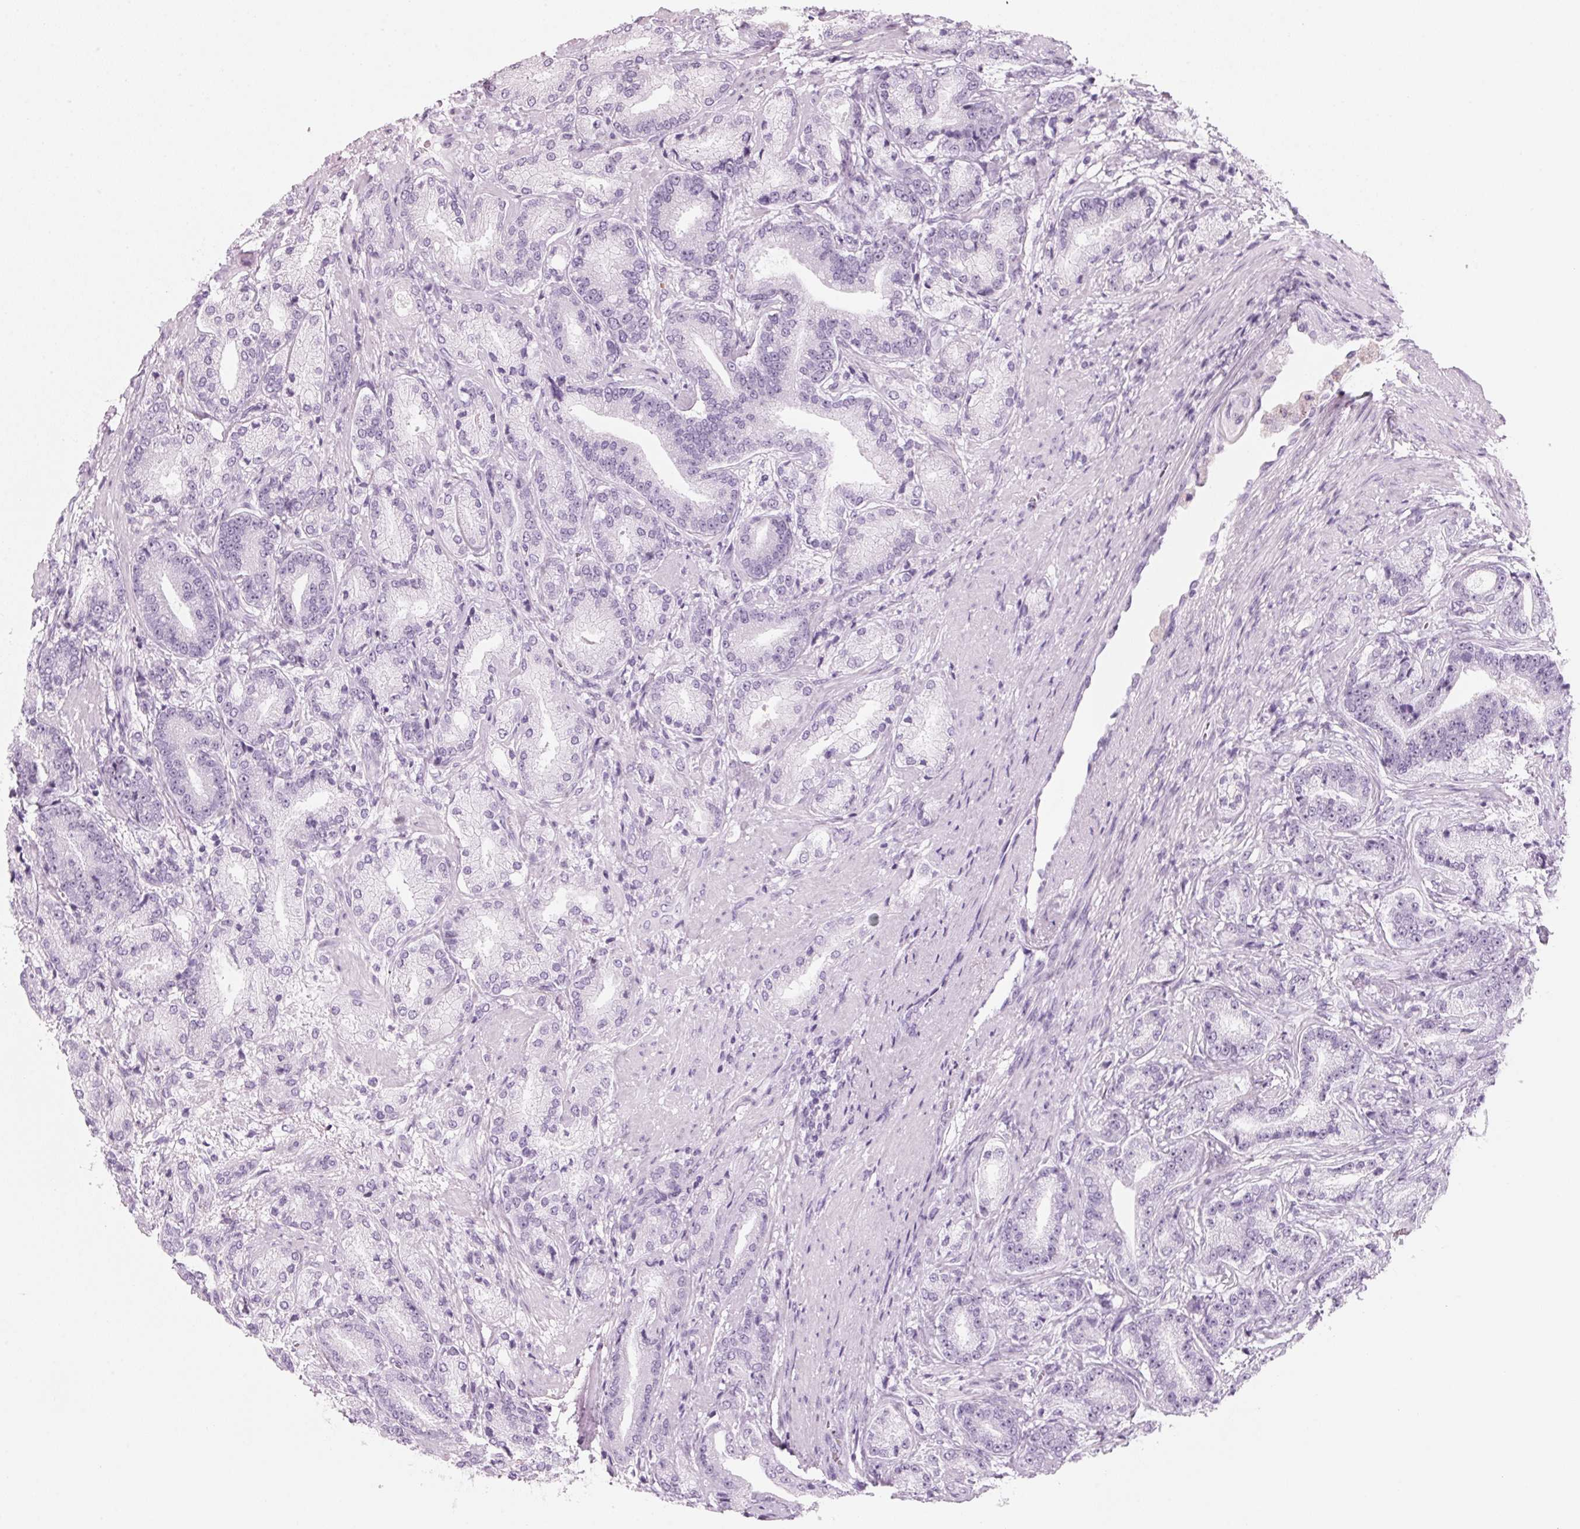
{"staining": {"intensity": "negative", "quantity": "none", "location": "none"}, "tissue": "prostate cancer", "cell_type": "Tumor cells", "image_type": "cancer", "snomed": [{"axis": "morphology", "description": "Adenocarcinoma, High grade"}, {"axis": "topography", "description": "Prostate and seminal vesicle, NOS"}], "caption": "High magnification brightfield microscopy of prostate cancer (high-grade adenocarcinoma) stained with DAB (brown) and counterstained with hematoxylin (blue): tumor cells show no significant positivity. The staining is performed using DAB brown chromogen with nuclei counter-stained in using hematoxylin.", "gene": "DNTTIP2", "patient": {"sex": "male", "age": 61}}